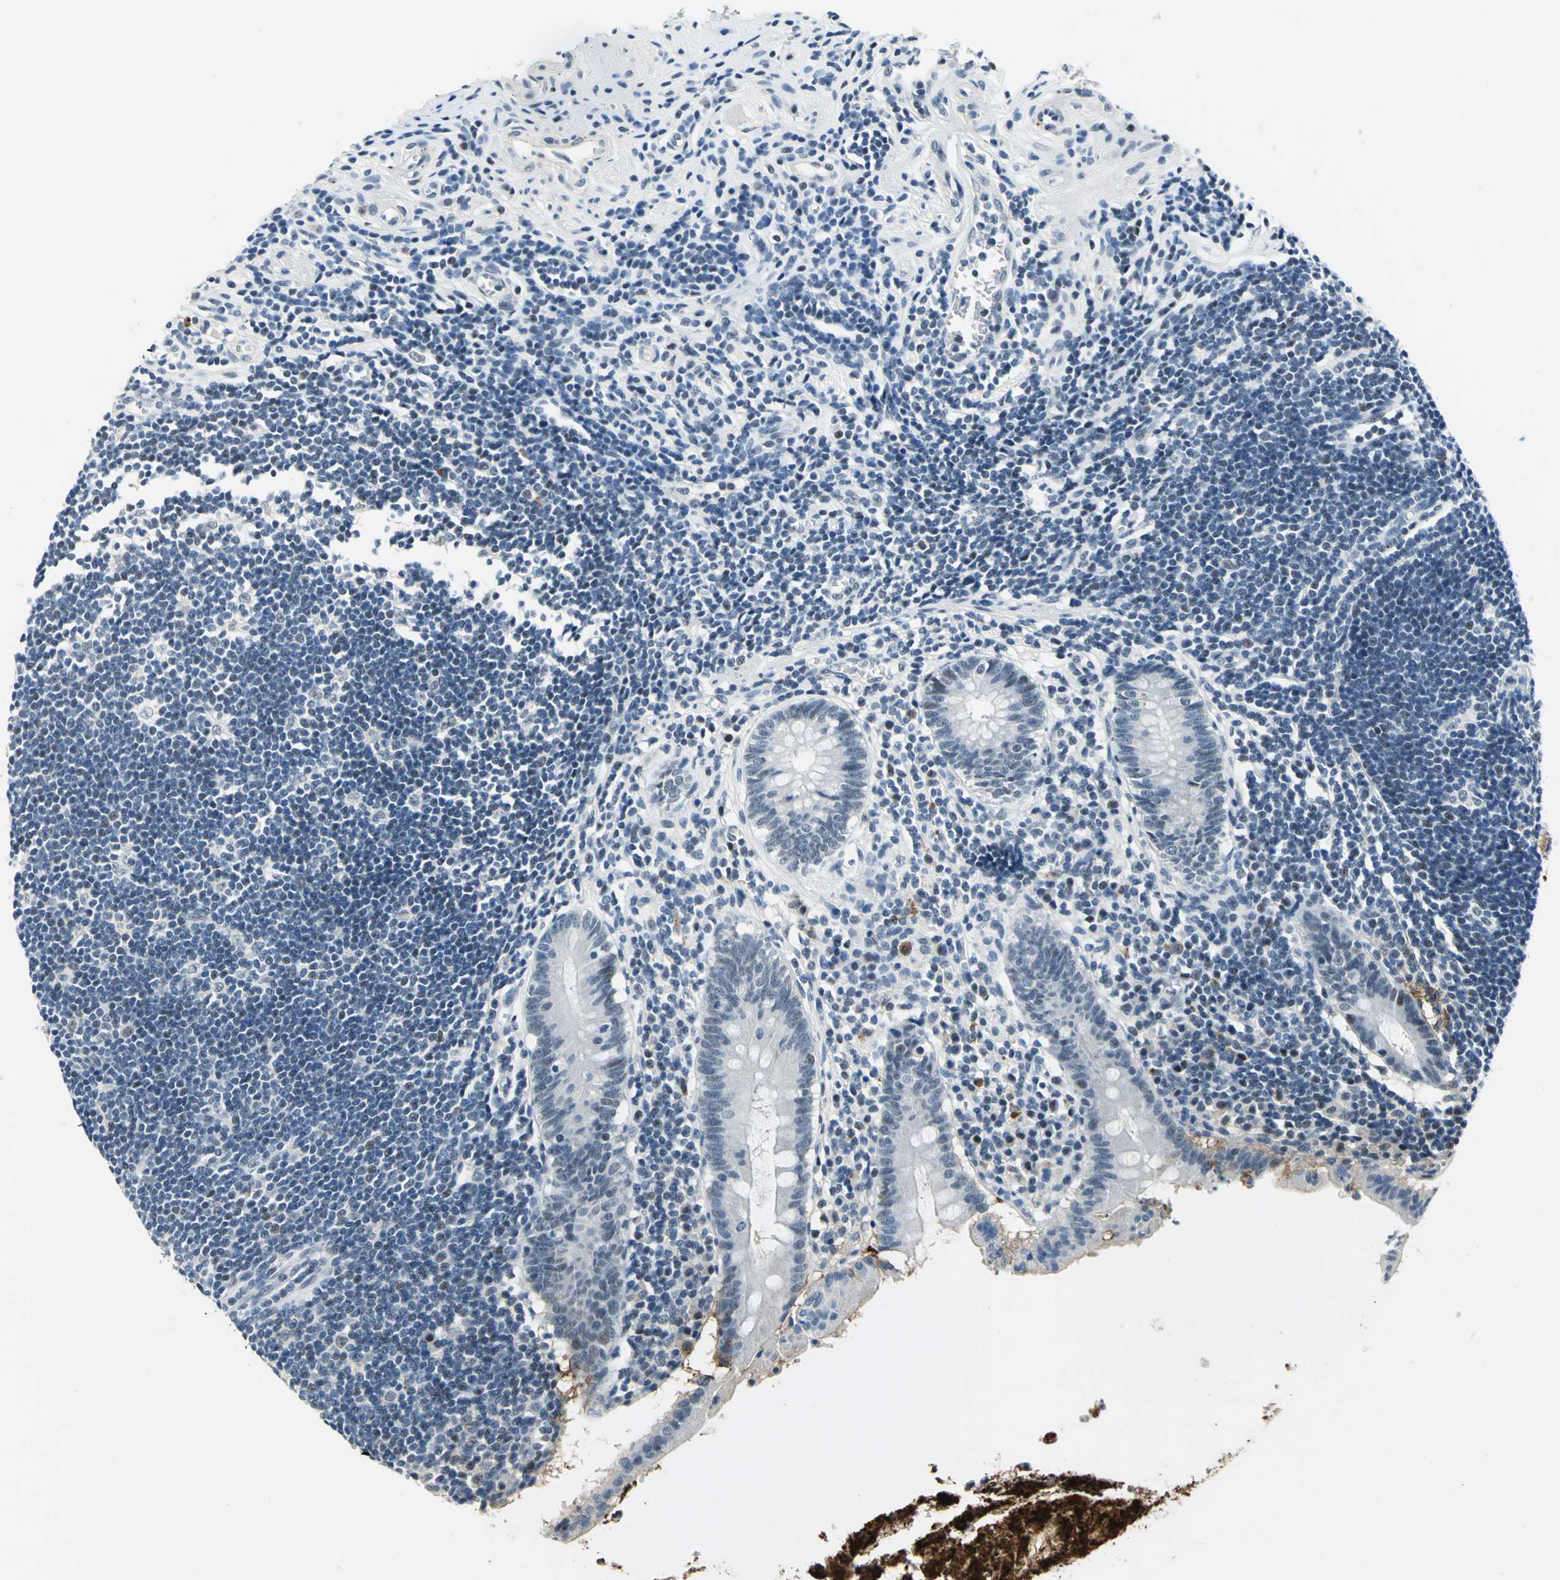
{"staining": {"intensity": "negative", "quantity": "none", "location": "none"}, "tissue": "appendix", "cell_type": "Glandular cells", "image_type": "normal", "snomed": [{"axis": "morphology", "description": "Normal tissue, NOS"}, {"axis": "topography", "description": "Appendix"}], "caption": "High power microscopy micrograph of an IHC histopathology image of unremarkable appendix, revealing no significant positivity in glandular cells. (DAB (3,3'-diaminobenzidine) immunohistochemistry, high magnification).", "gene": "RAD17", "patient": {"sex": "female", "age": 50}}